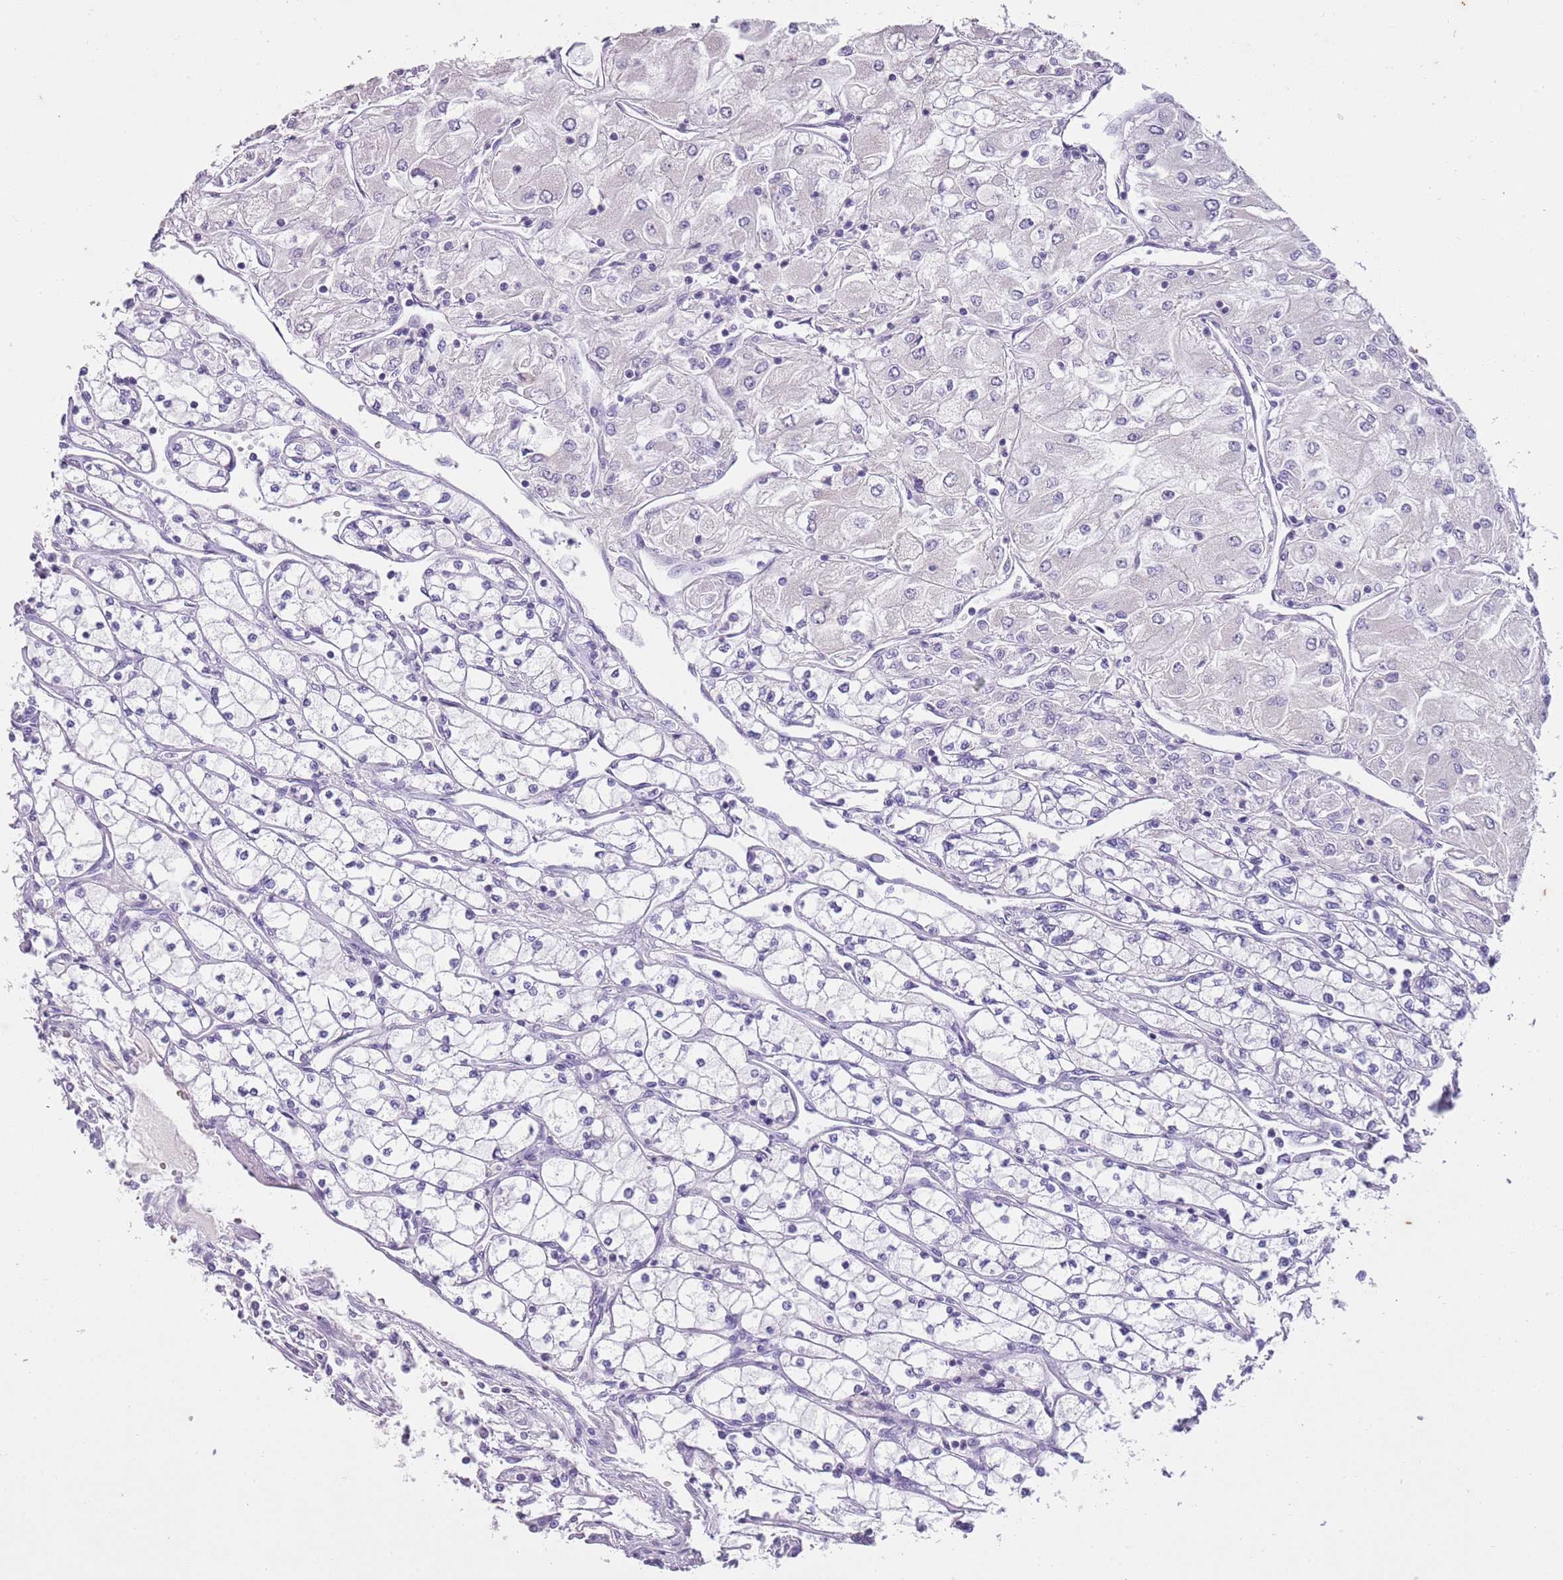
{"staining": {"intensity": "negative", "quantity": "none", "location": "none"}, "tissue": "renal cancer", "cell_type": "Tumor cells", "image_type": "cancer", "snomed": [{"axis": "morphology", "description": "Adenocarcinoma, NOS"}, {"axis": "topography", "description": "Kidney"}], "caption": "Adenocarcinoma (renal) was stained to show a protein in brown. There is no significant expression in tumor cells.", "gene": "SLC35E3", "patient": {"sex": "male", "age": 80}}